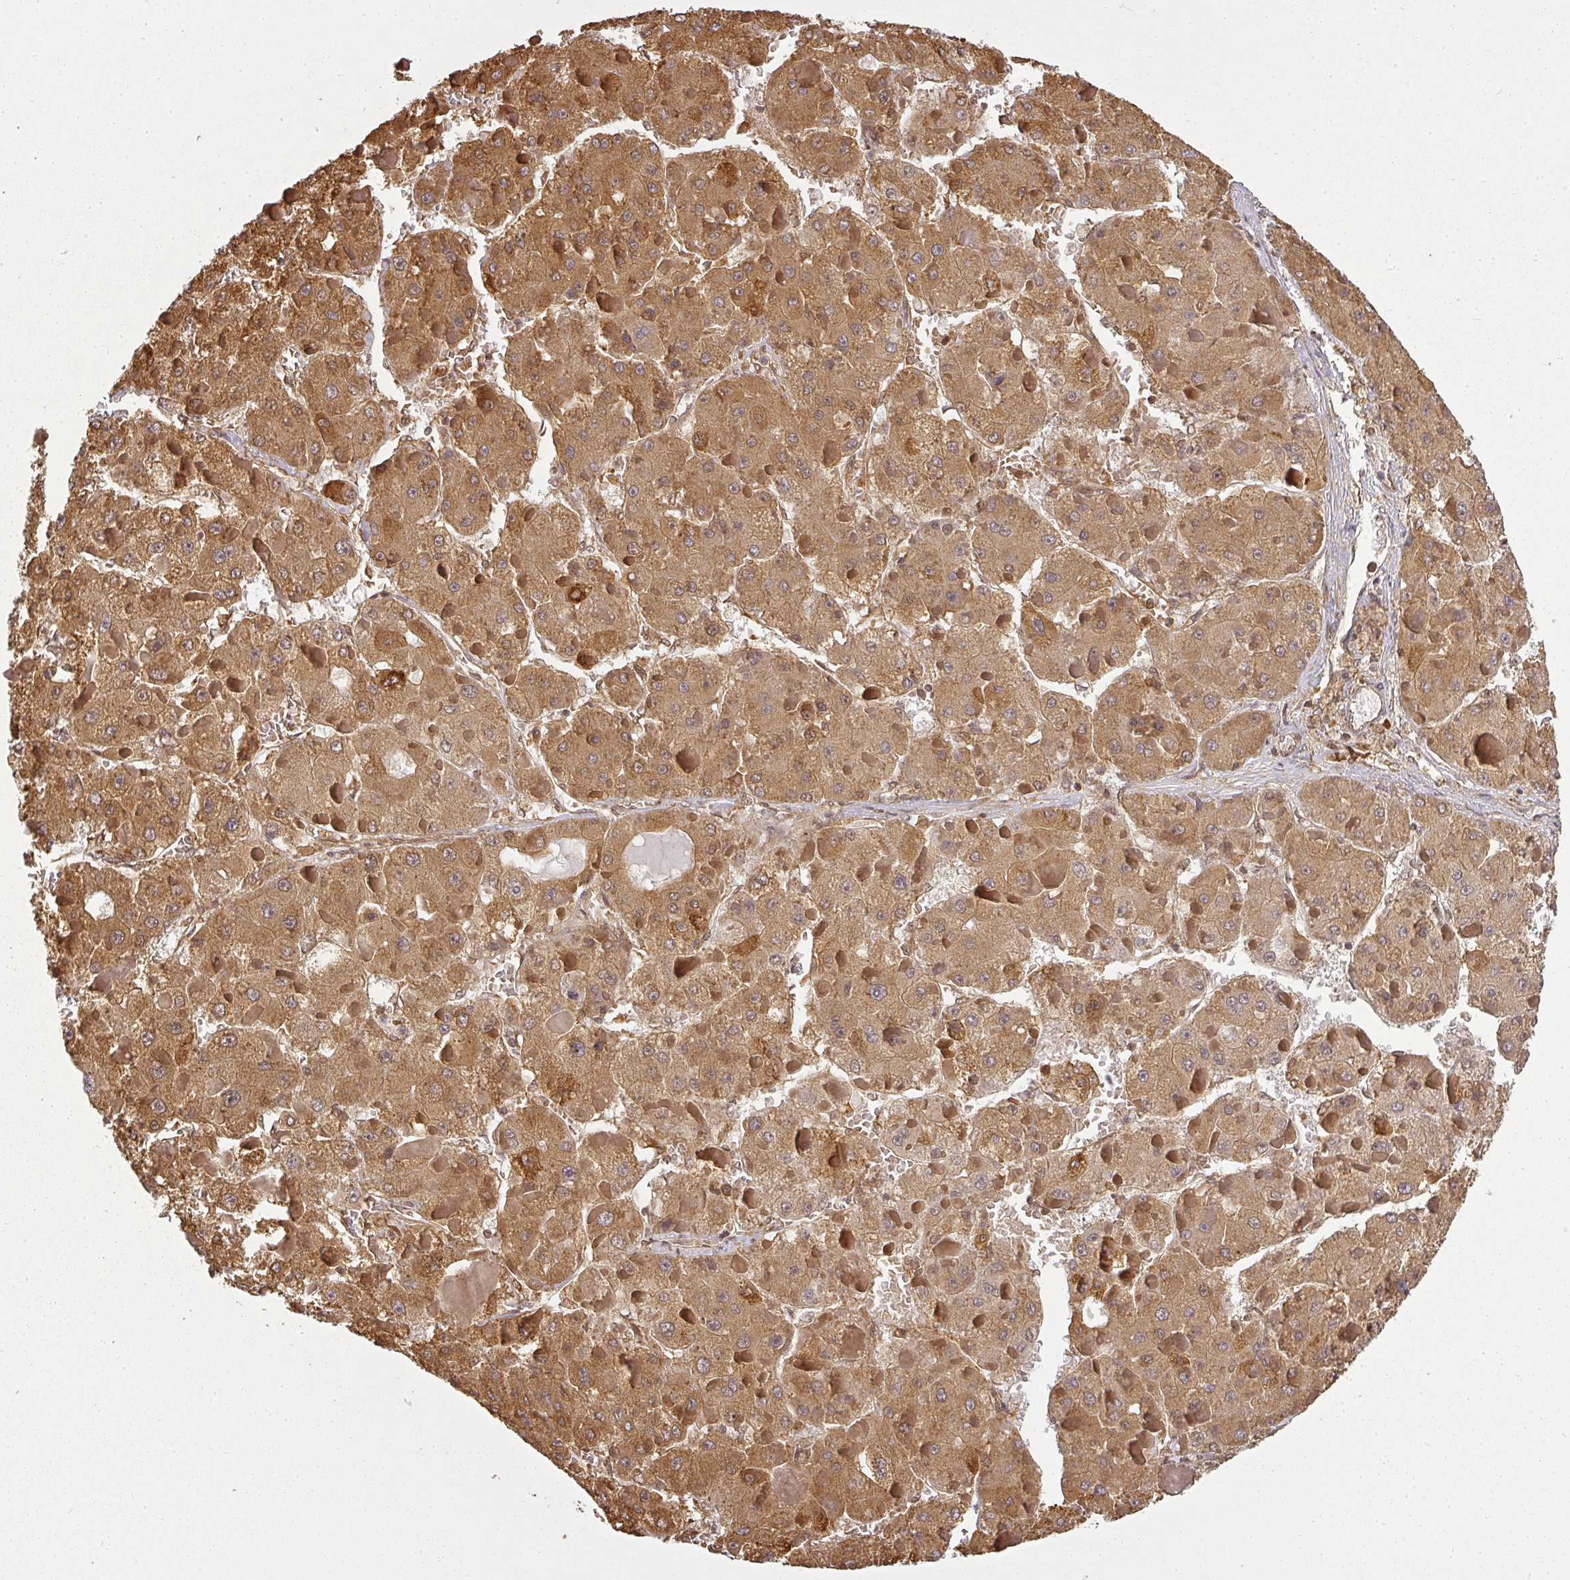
{"staining": {"intensity": "moderate", "quantity": ">75%", "location": "cytoplasmic/membranous"}, "tissue": "liver cancer", "cell_type": "Tumor cells", "image_type": "cancer", "snomed": [{"axis": "morphology", "description": "Carcinoma, Hepatocellular, NOS"}, {"axis": "topography", "description": "Liver"}], "caption": "Protein expression analysis of liver cancer exhibits moderate cytoplasmic/membranous positivity in about >75% of tumor cells. (Stains: DAB in brown, nuclei in blue, Microscopy: brightfield microscopy at high magnification).", "gene": "PPP6R3", "patient": {"sex": "female", "age": 73}}